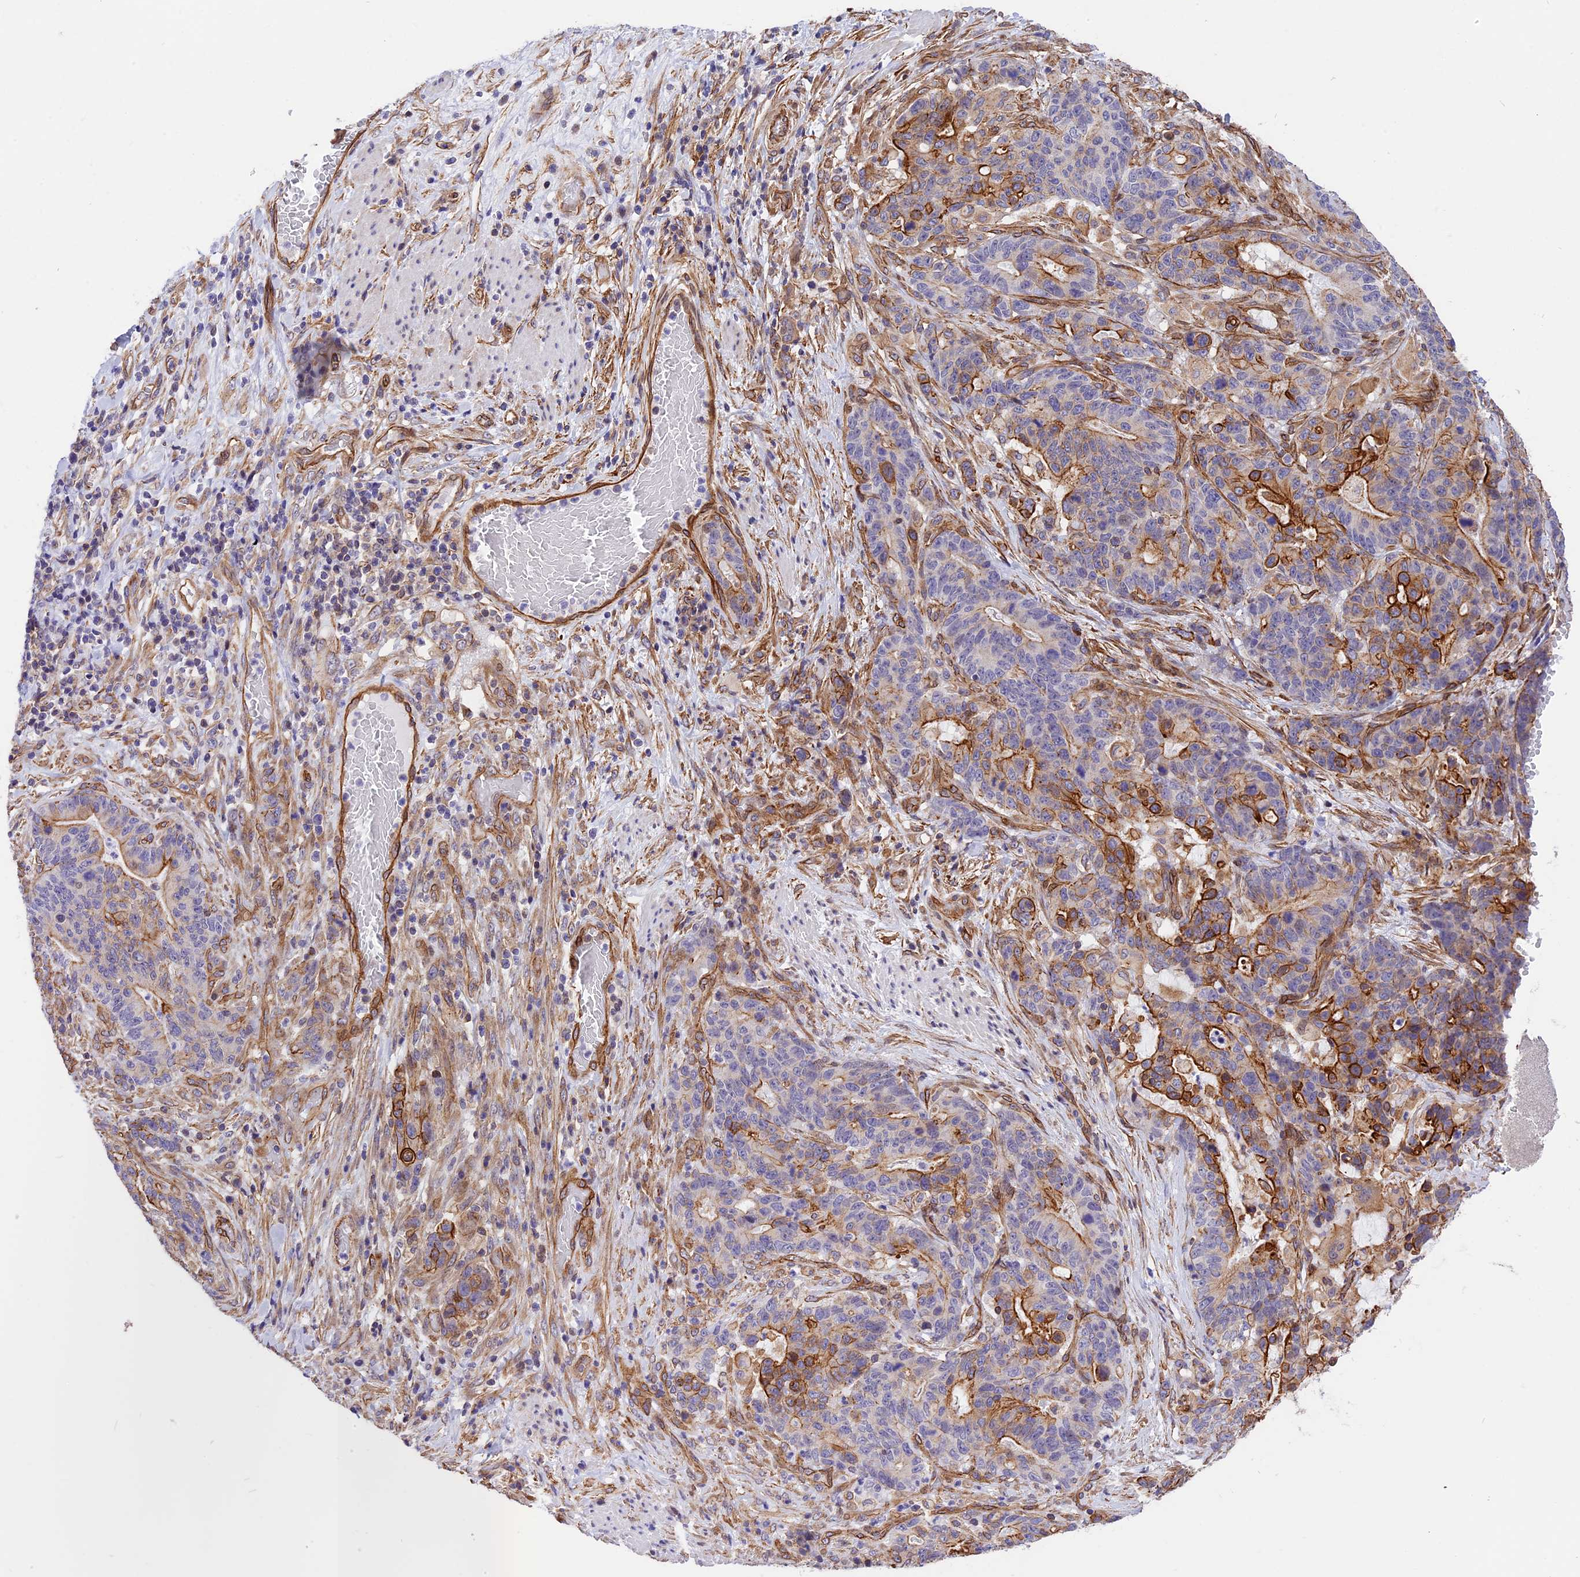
{"staining": {"intensity": "strong", "quantity": "25%-75%", "location": "cytoplasmic/membranous"}, "tissue": "stomach cancer", "cell_type": "Tumor cells", "image_type": "cancer", "snomed": [{"axis": "morphology", "description": "Normal tissue, NOS"}, {"axis": "morphology", "description": "Adenocarcinoma, NOS"}, {"axis": "topography", "description": "Stomach"}], "caption": "Stomach cancer (adenocarcinoma) was stained to show a protein in brown. There is high levels of strong cytoplasmic/membranous expression in approximately 25%-75% of tumor cells.", "gene": "R3HDM4", "patient": {"sex": "female", "age": 64}}